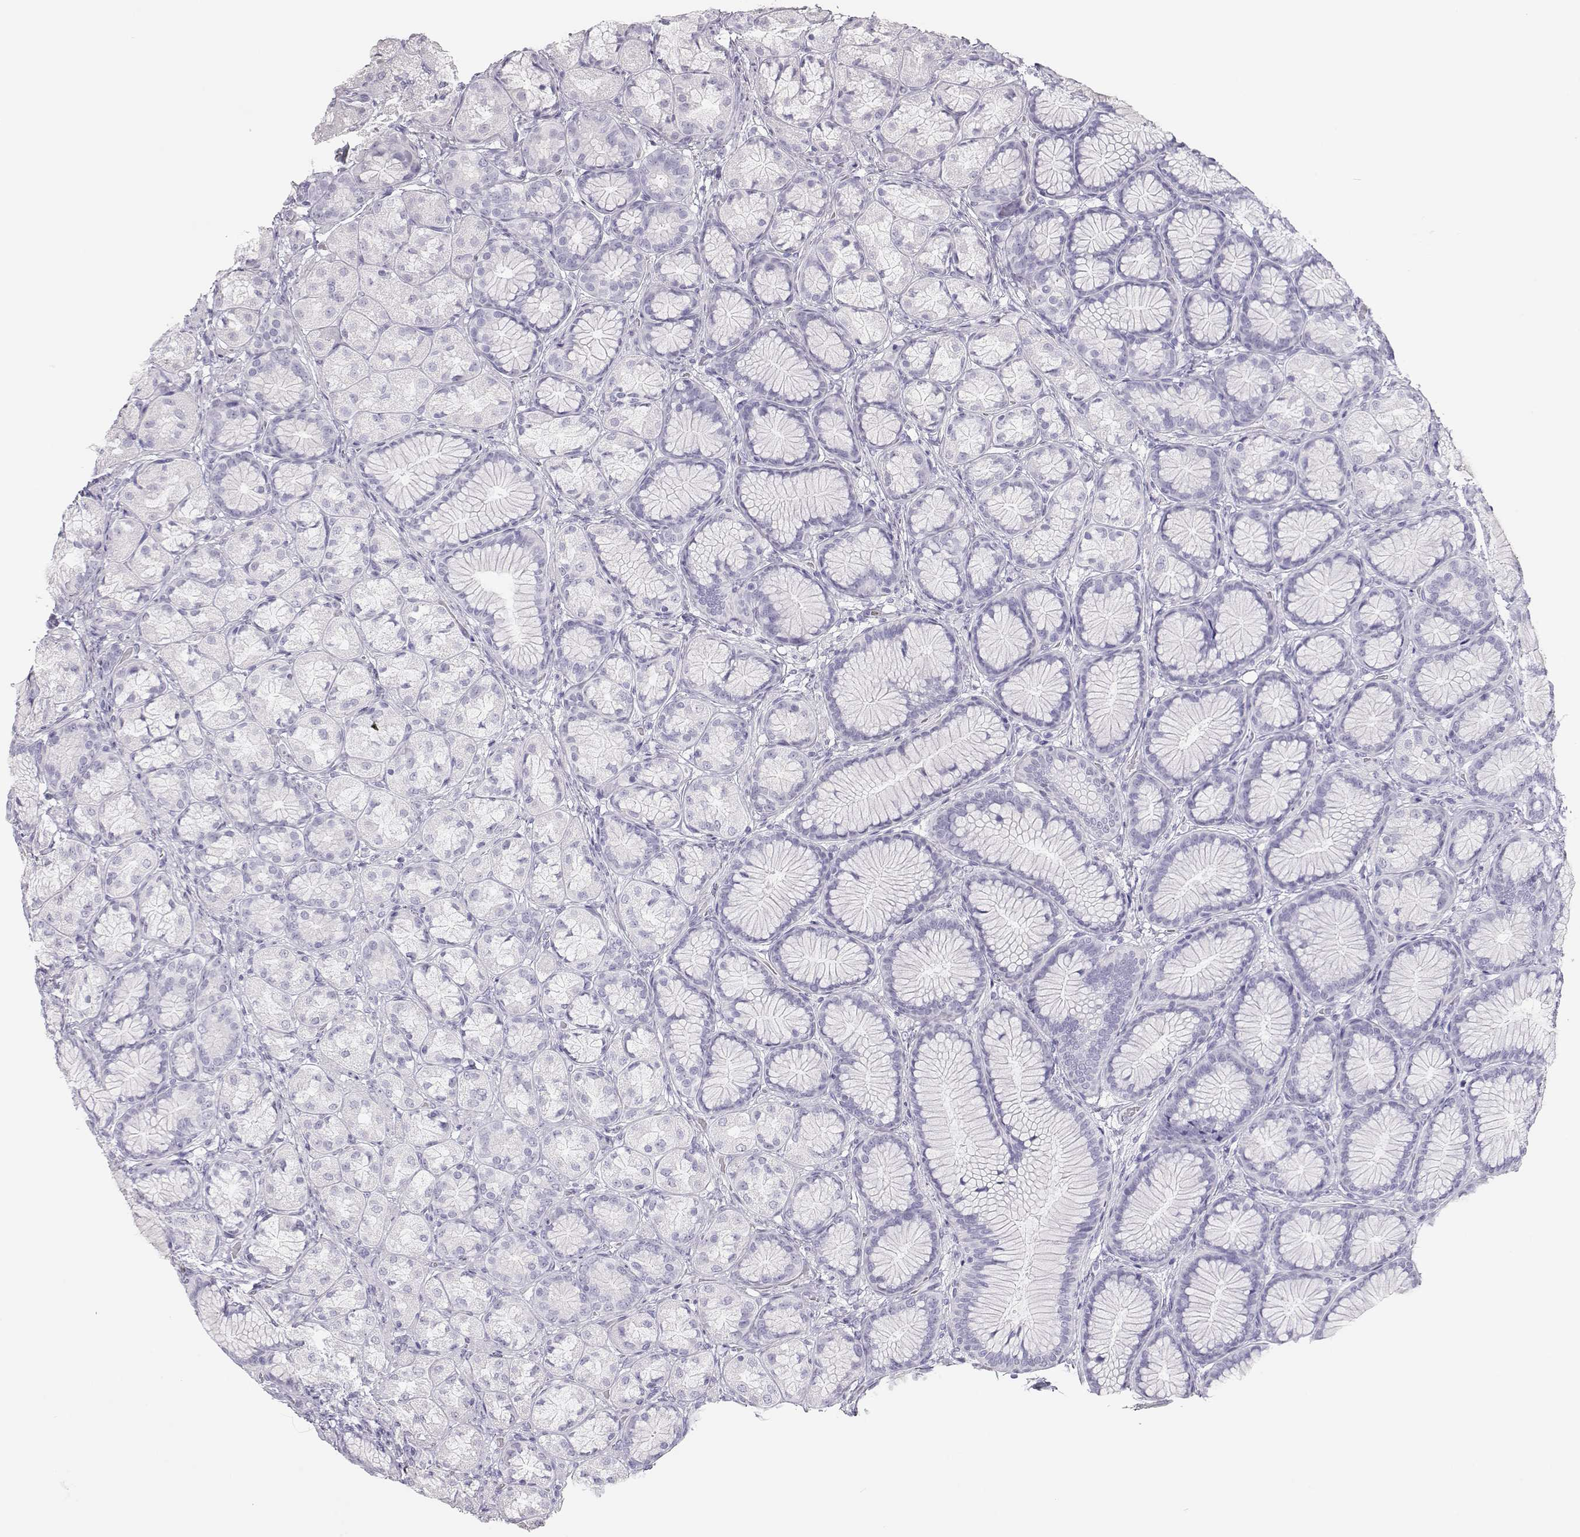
{"staining": {"intensity": "negative", "quantity": "none", "location": "none"}, "tissue": "stomach", "cell_type": "Glandular cells", "image_type": "normal", "snomed": [{"axis": "morphology", "description": "Normal tissue, NOS"}, {"axis": "morphology", "description": "Adenocarcinoma, NOS"}, {"axis": "morphology", "description": "Adenocarcinoma, High grade"}, {"axis": "topography", "description": "Stomach, upper"}, {"axis": "topography", "description": "Stomach"}], "caption": "The immunohistochemistry photomicrograph has no significant expression in glandular cells of stomach.", "gene": "TKTL1", "patient": {"sex": "female", "age": 65}}